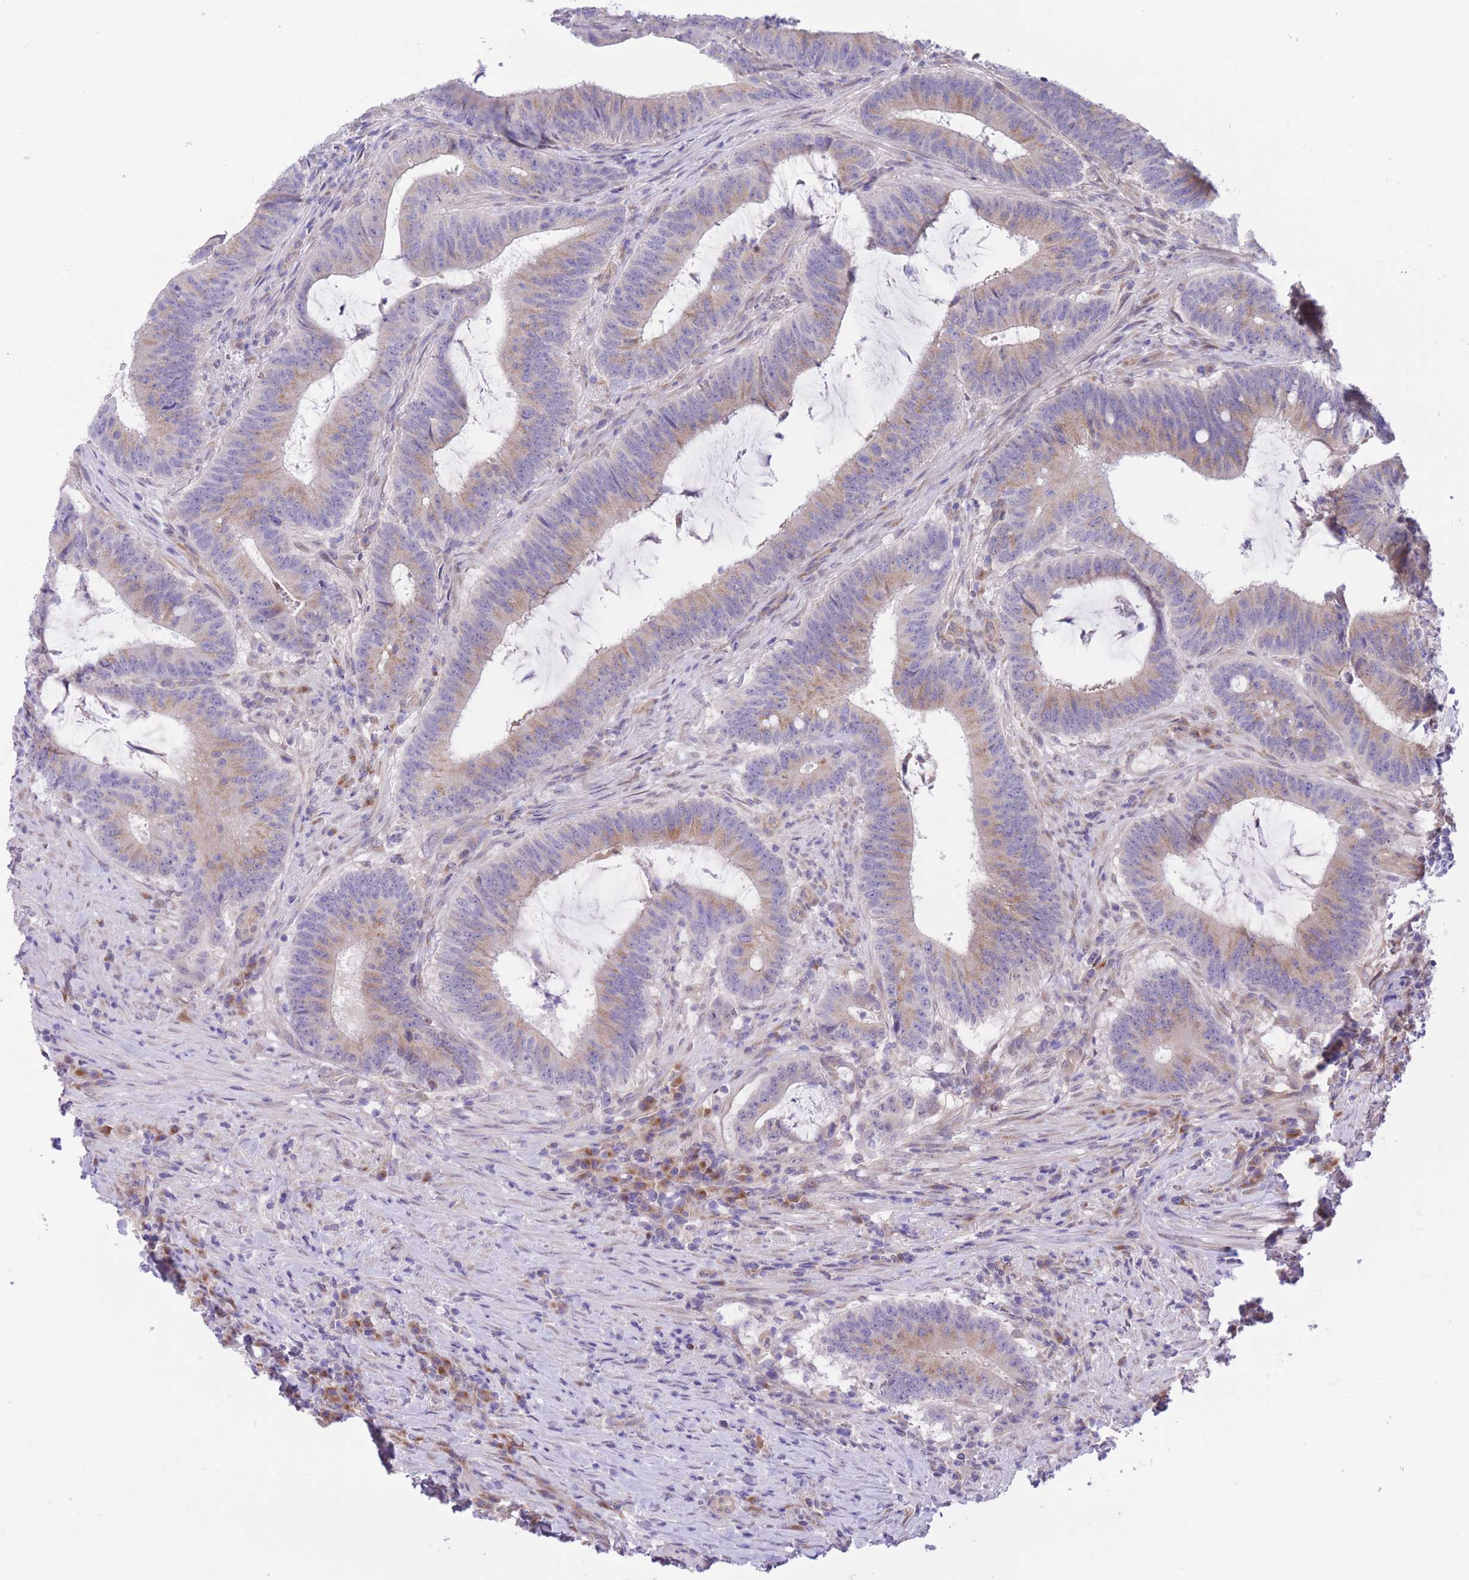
{"staining": {"intensity": "weak", "quantity": "25%-75%", "location": "cytoplasmic/membranous"}, "tissue": "colorectal cancer", "cell_type": "Tumor cells", "image_type": "cancer", "snomed": [{"axis": "morphology", "description": "Adenocarcinoma, NOS"}, {"axis": "topography", "description": "Colon"}], "caption": "Brown immunohistochemical staining in colorectal adenocarcinoma shows weak cytoplasmic/membranous staining in about 25%-75% of tumor cells.", "gene": "WWOX", "patient": {"sex": "female", "age": 43}}